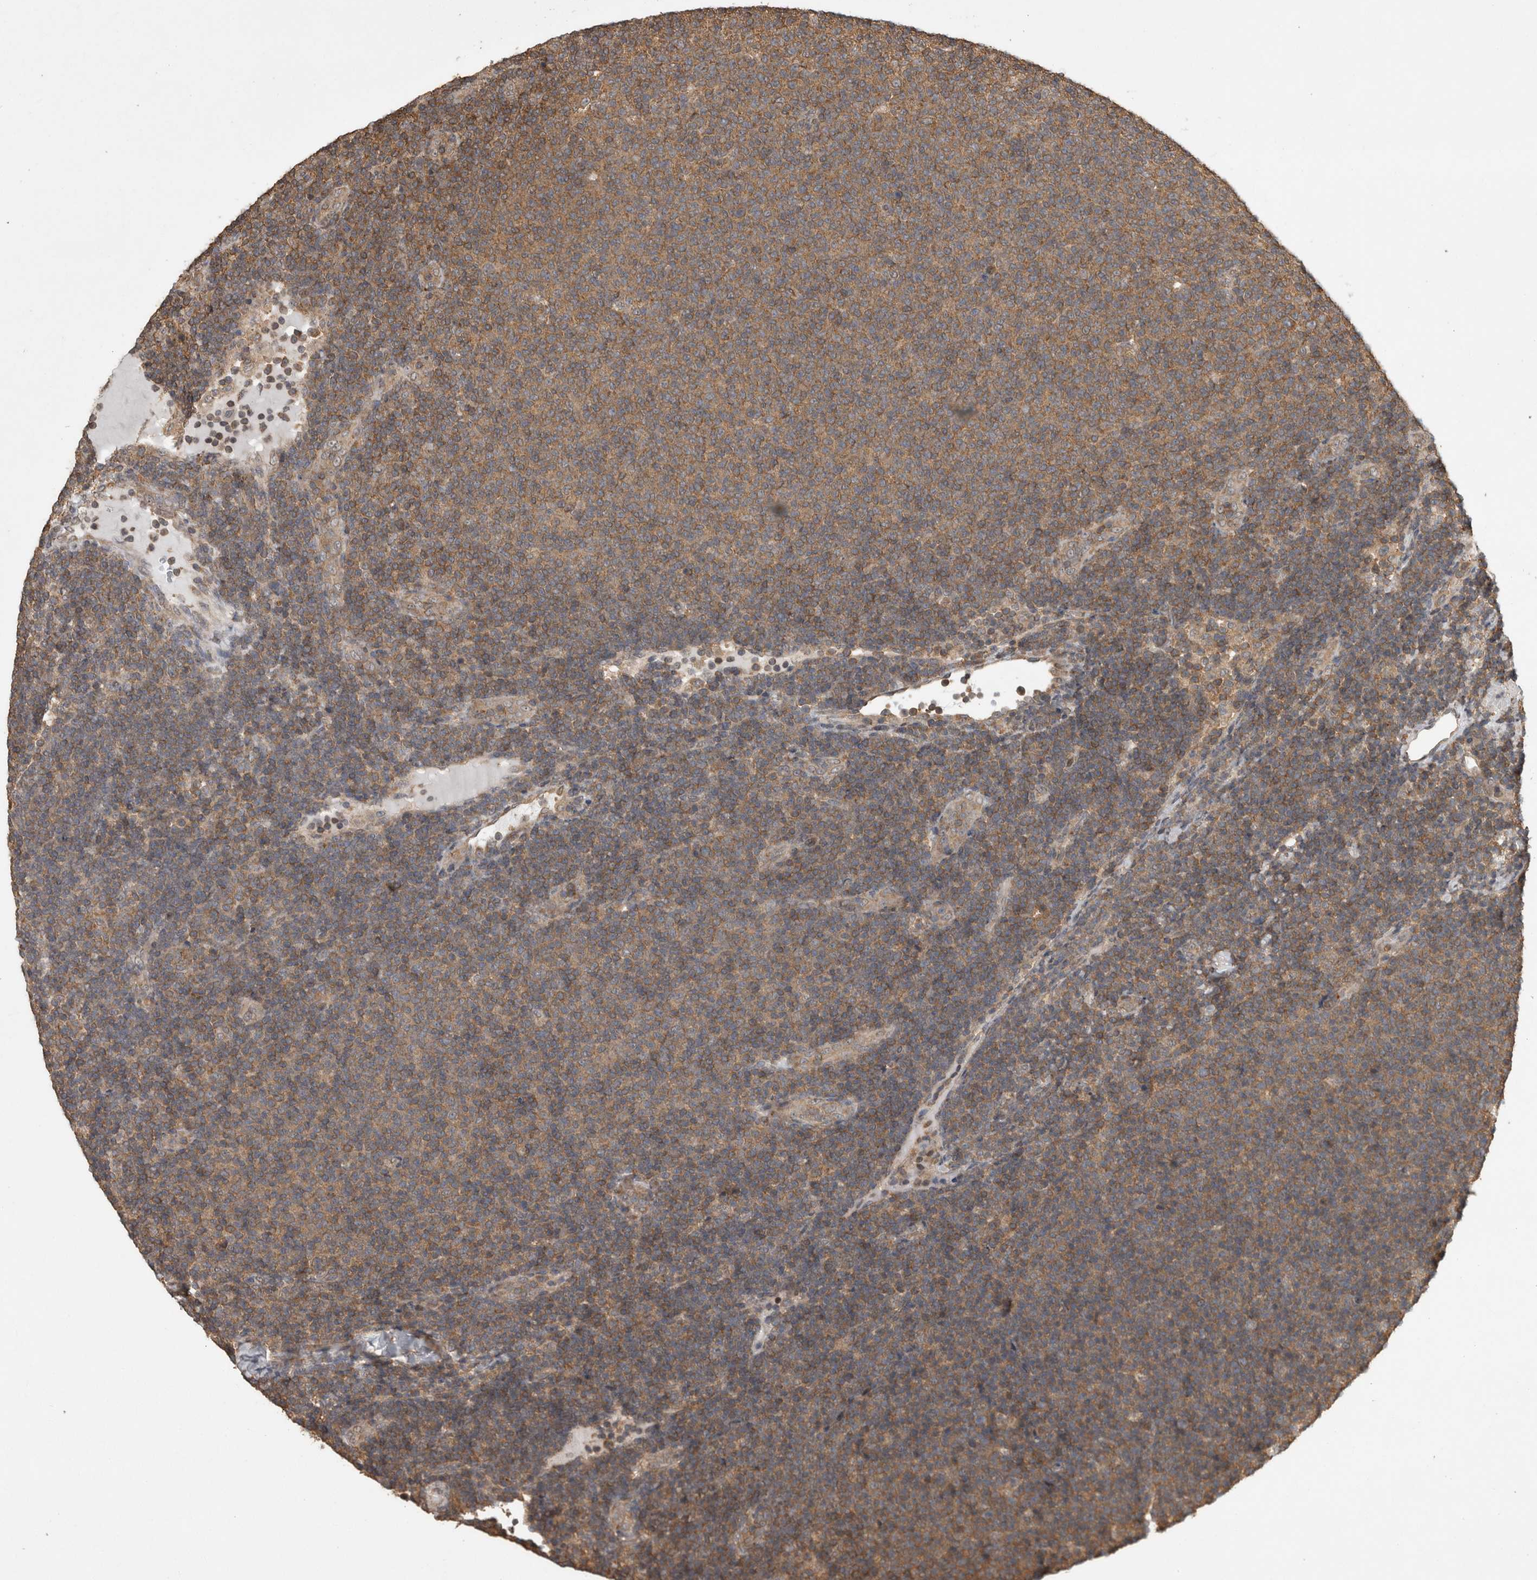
{"staining": {"intensity": "moderate", "quantity": ">75%", "location": "cytoplasmic/membranous"}, "tissue": "lymphoma", "cell_type": "Tumor cells", "image_type": "cancer", "snomed": [{"axis": "morphology", "description": "Malignant lymphoma, non-Hodgkin's type, Low grade"}, {"axis": "topography", "description": "Lymph node"}], "caption": "Moderate cytoplasmic/membranous protein staining is seen in about >75% of tumor cells in lymphoma.", "gene": "ATXN2", "patient": {"sex": "male", "age": 66}}